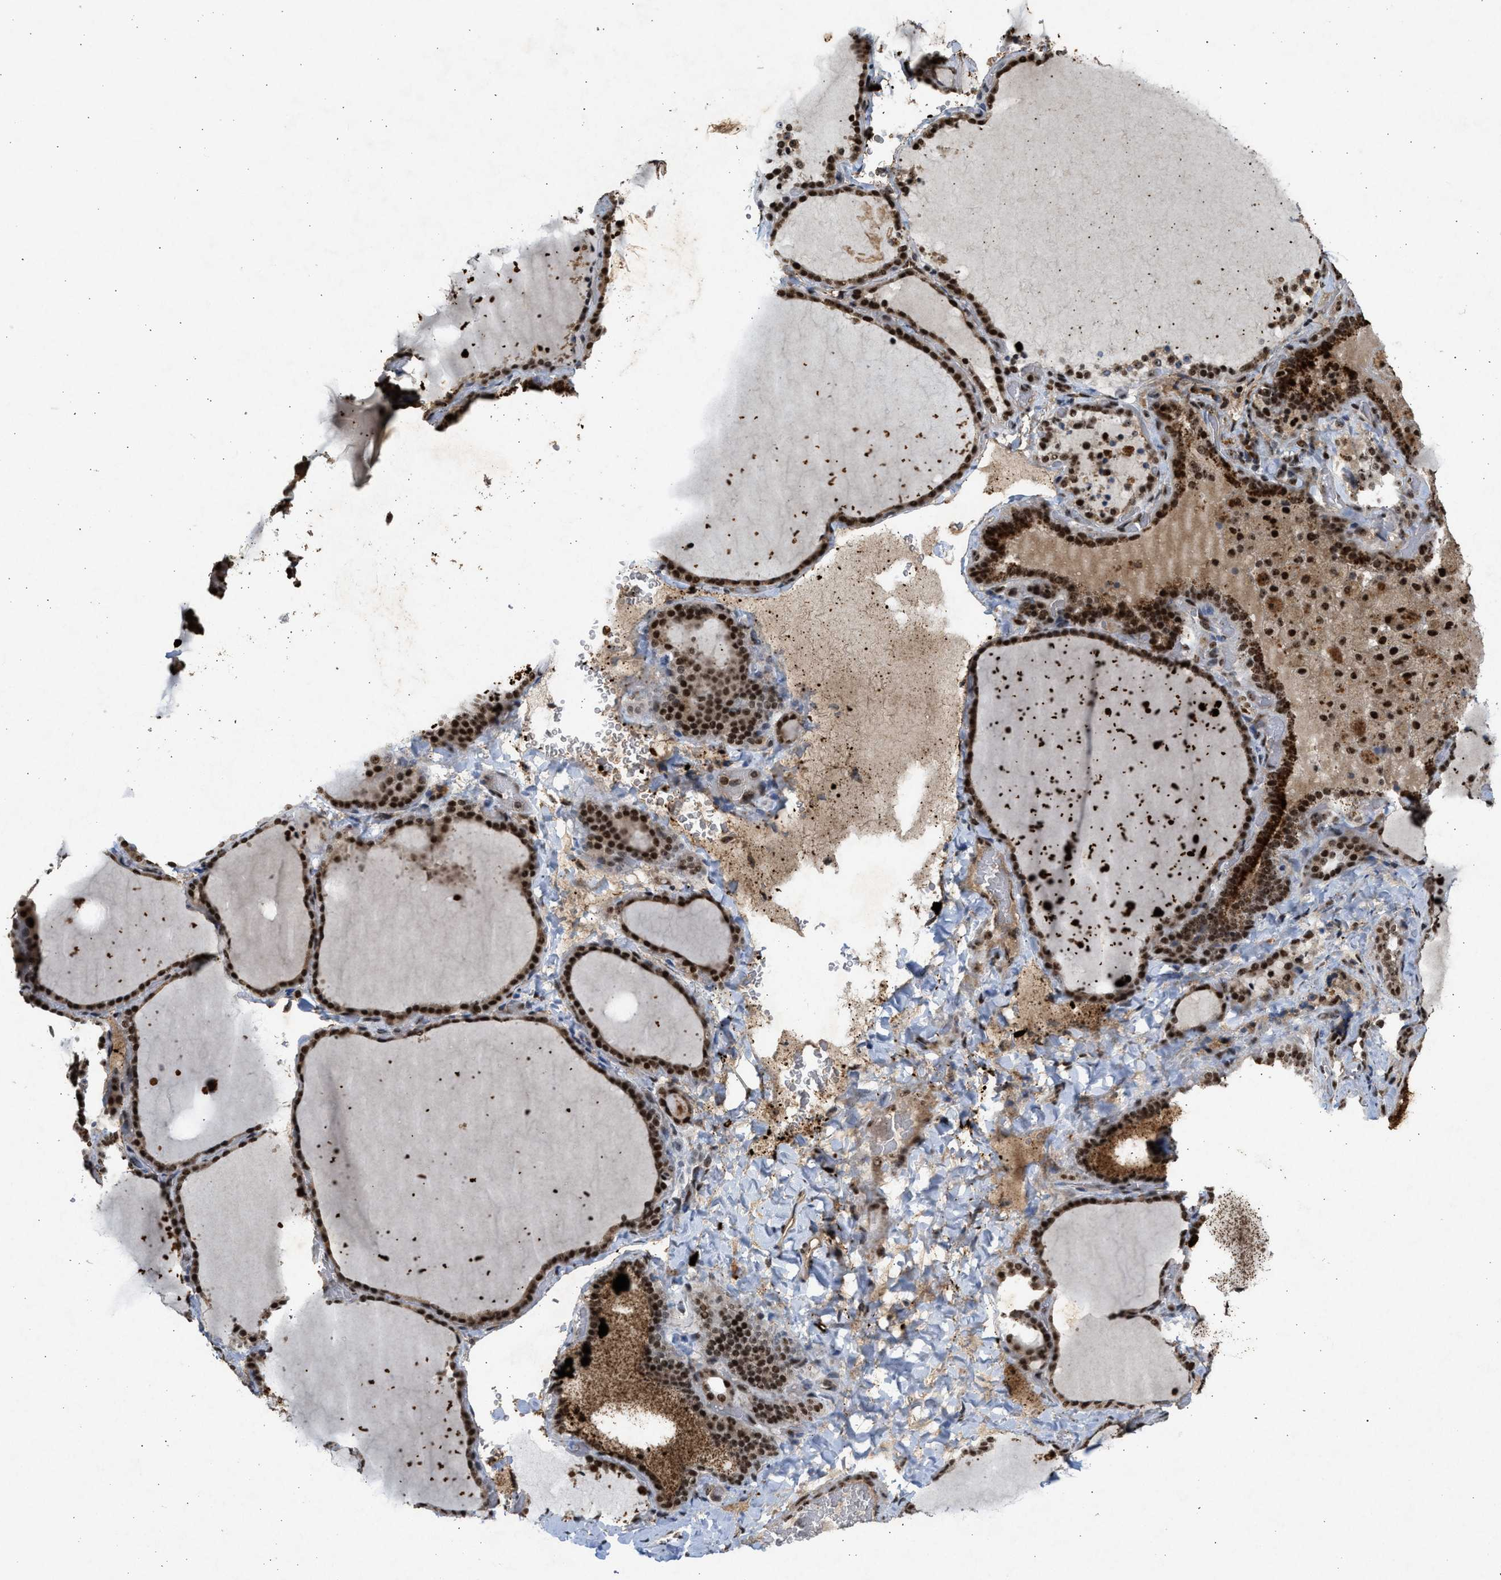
{"staining": {"intensity": "strong", "quantity": ">75%", "location": "nuclear"}, "tissue": "thyroid gland", "cell_type": "Glandular cells", "image_type": "normal", "snomed": [{"axis": "morphology", "description": "Normal tissue, NOS"}, {"axis": "topography", "description": "Thyroid gland"}], "caption": "Protein expression analysis of normal thyroid gland shows strong nuclear expression in approximately >75% of glandular cells. (IHC, brightfield microscopy, high magnification).", "gene": "TFDP2", "patient": {"sex": "female", "age": 28}}